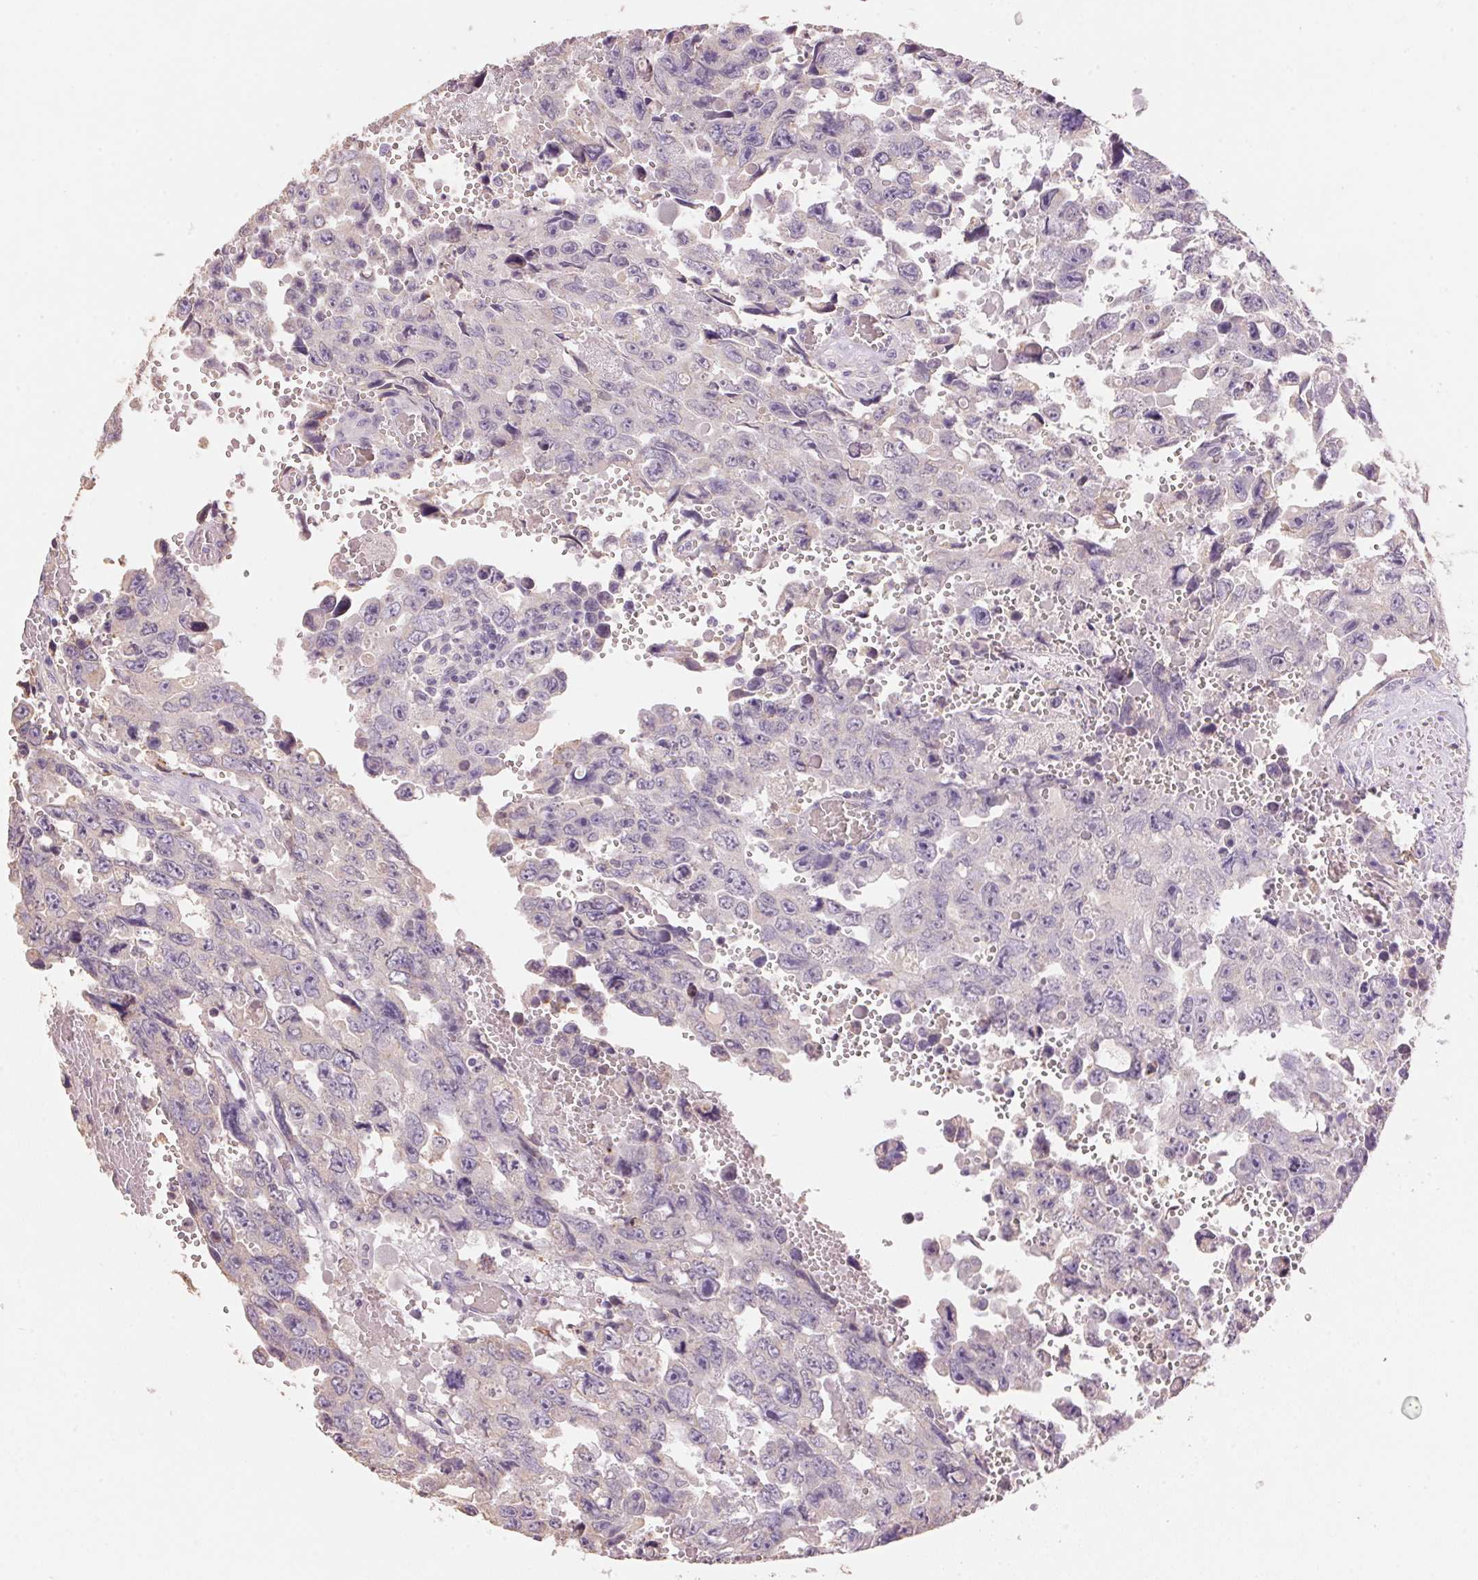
{"staining": {"intensity": "negative", "quantity": "none", "location": "none"}, "tissue": "testis cancer", "cell_type": "Tumor cells", "image_type": "cancer", "snomed": [{"axis": "morphology", "description": "Seminoma, NOS"}, {"axis": "topography", "description": "Testis"}], "caption": "This is an immunohistochemistry (IHC) photomicrograph of seminoma (testis). There is no expression in tumor cells.", "gene": "LYZL6", "patient": {"sex": "male", "age": 26}}